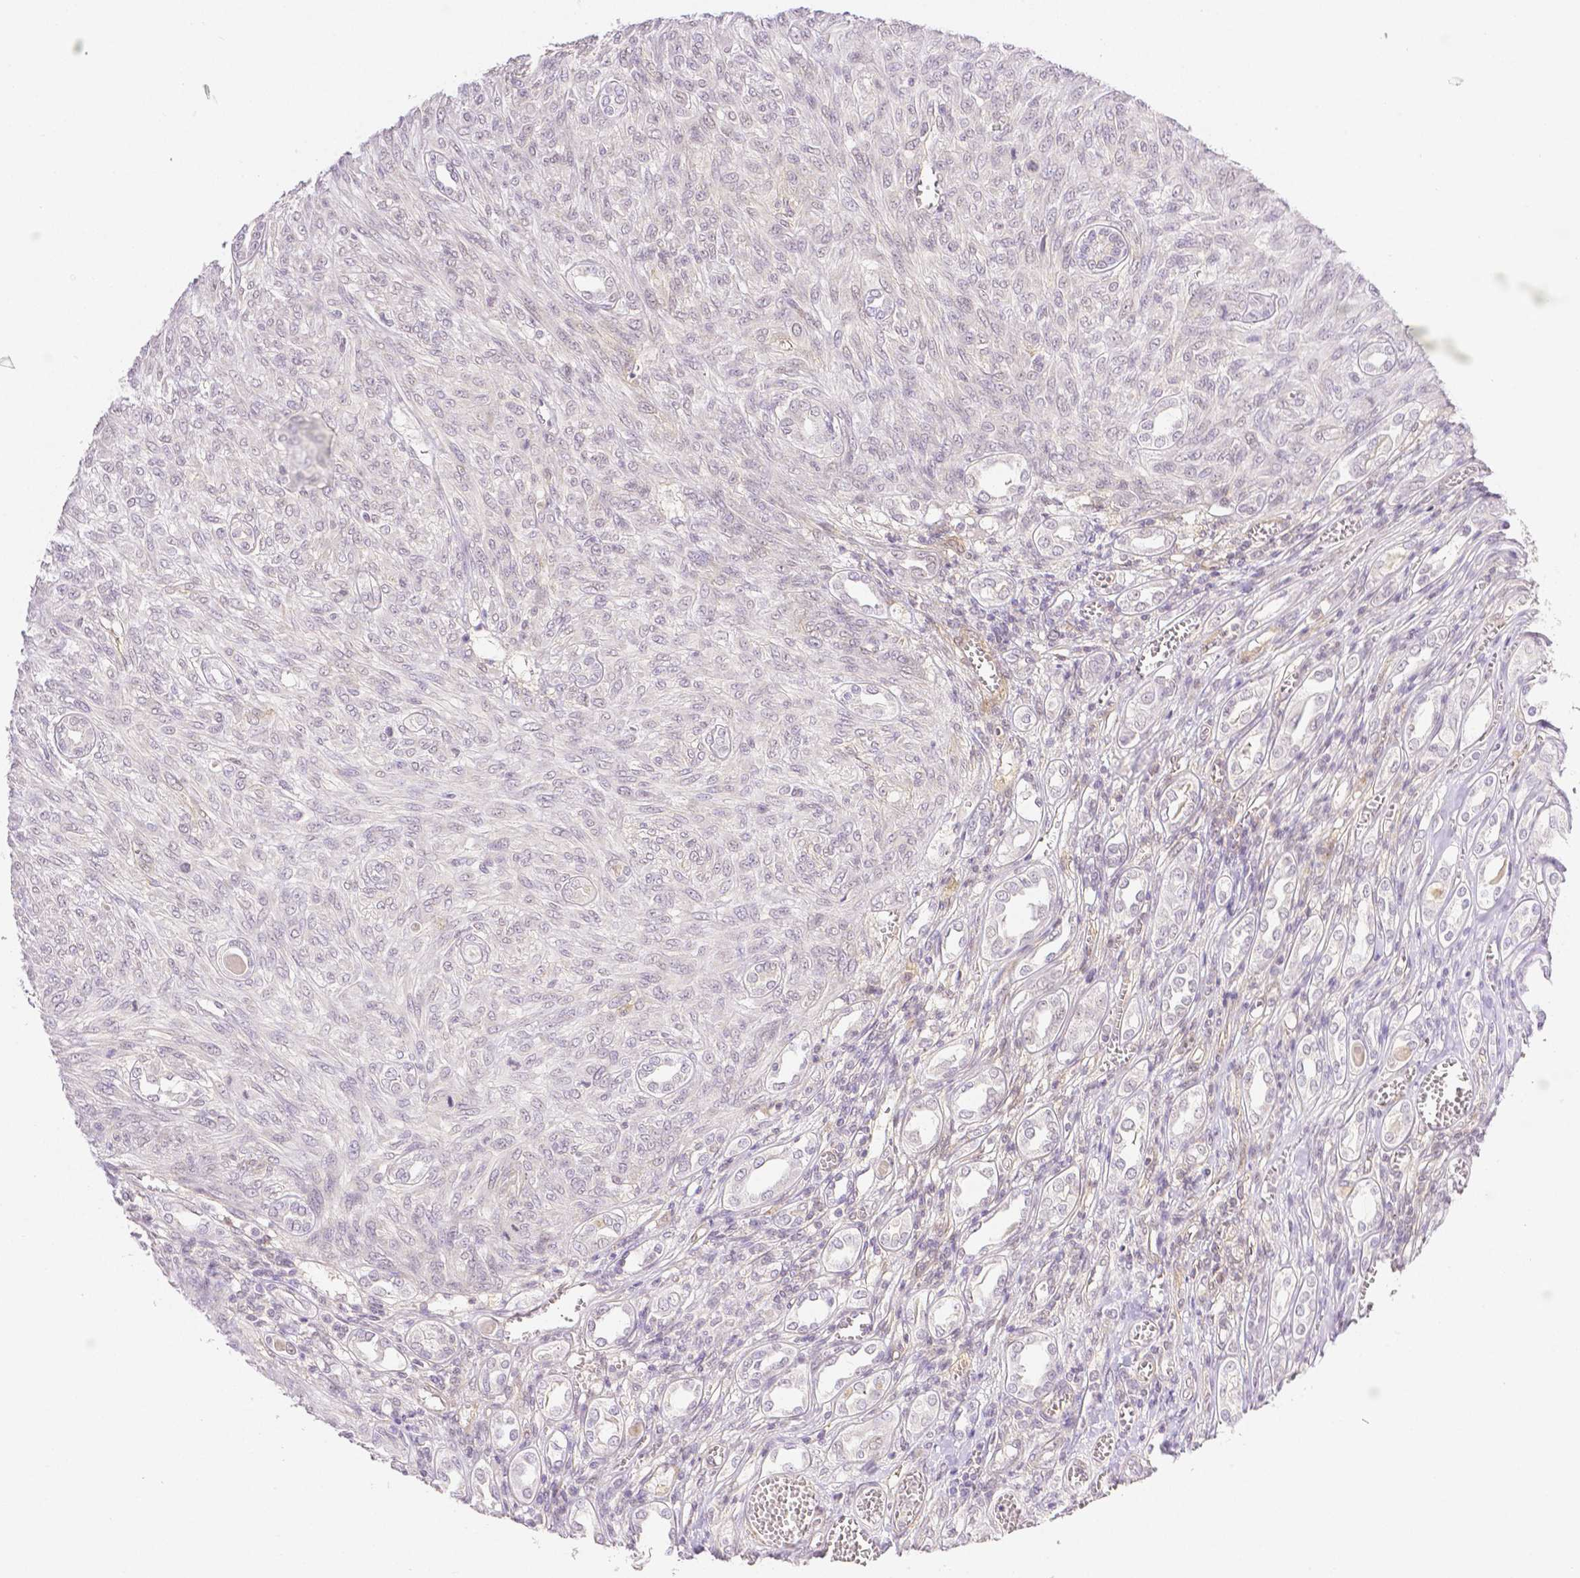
{"staining": {"intensity": "negative", "quantity": "none", "location": "none"}, "tissue": "renal cancer", "cell_type": "Tumor cells", "image_type": "cancer", "snomed": [{"axis": "morphology", "description": "Adenocarcinoma, NOS"}, {"axis": "topography", "description": "Kidney"}], "caption": "Image shows no protein staining in tumor cells of renal adenocarcinoma tissue.", "gene": "THY1", "patient": {"sex": "male", "age": 58}}